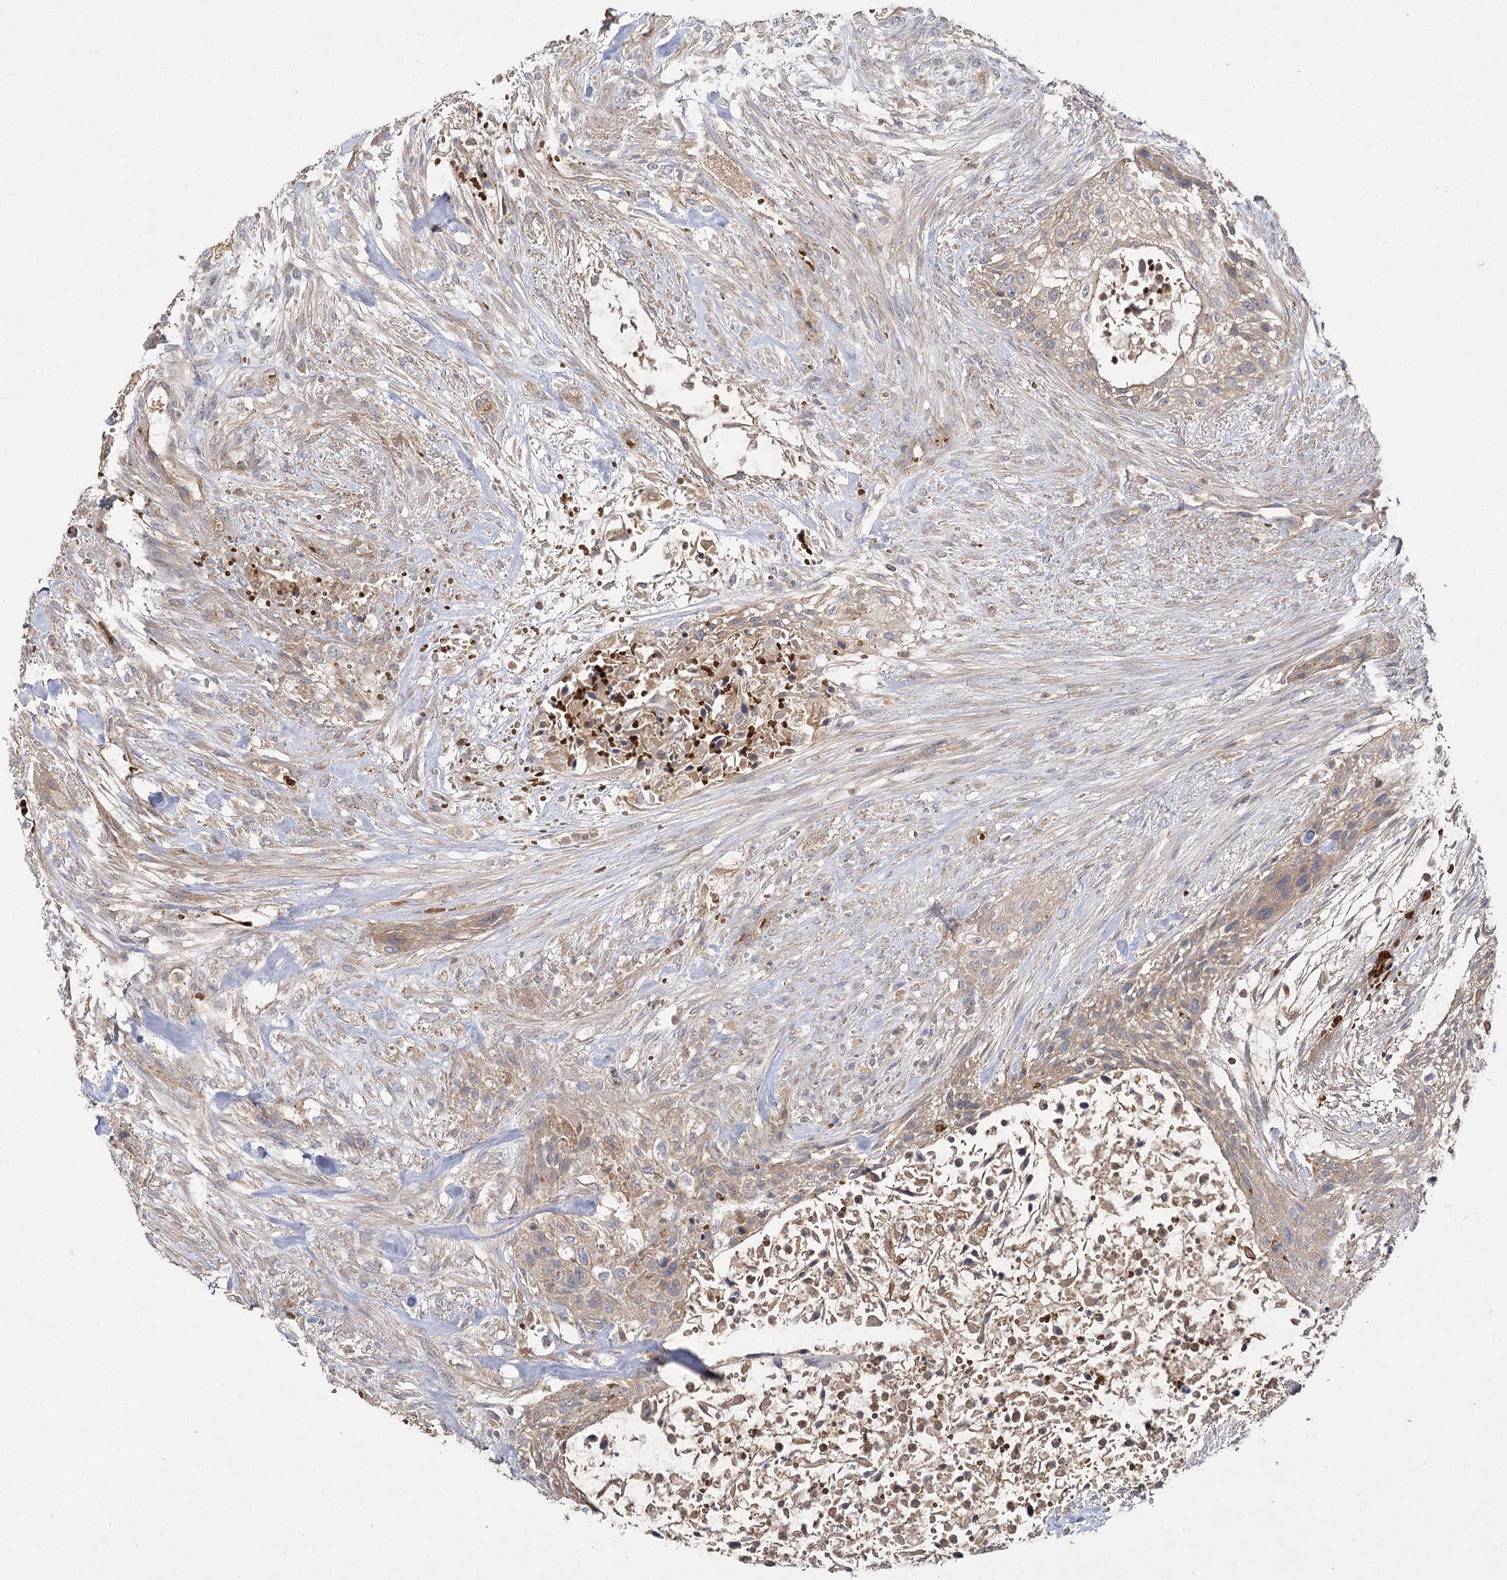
{"staining": {"intensity": "weak", "quantity": ">75%", "location": "cytoplasmic/membranous"}, "tissue": "urothelial cancer", "cell_type": "Tumor cells", "image_type": "cancer", "snomed": [{"axis": "morphology", "description": "Urothelial carcinoma, High grade"}, {"axis": "topography", "description": "Urinary bladder"}], "caption": "Approximately >75% of tumor cells in human urothelial cancer exhibit weak cytoplasmic/membranous protein positivity as visualized by brown immunohistochemical staining.", "gene": "KIAA0825", "patient": {"sex": "male", "age": 35}}